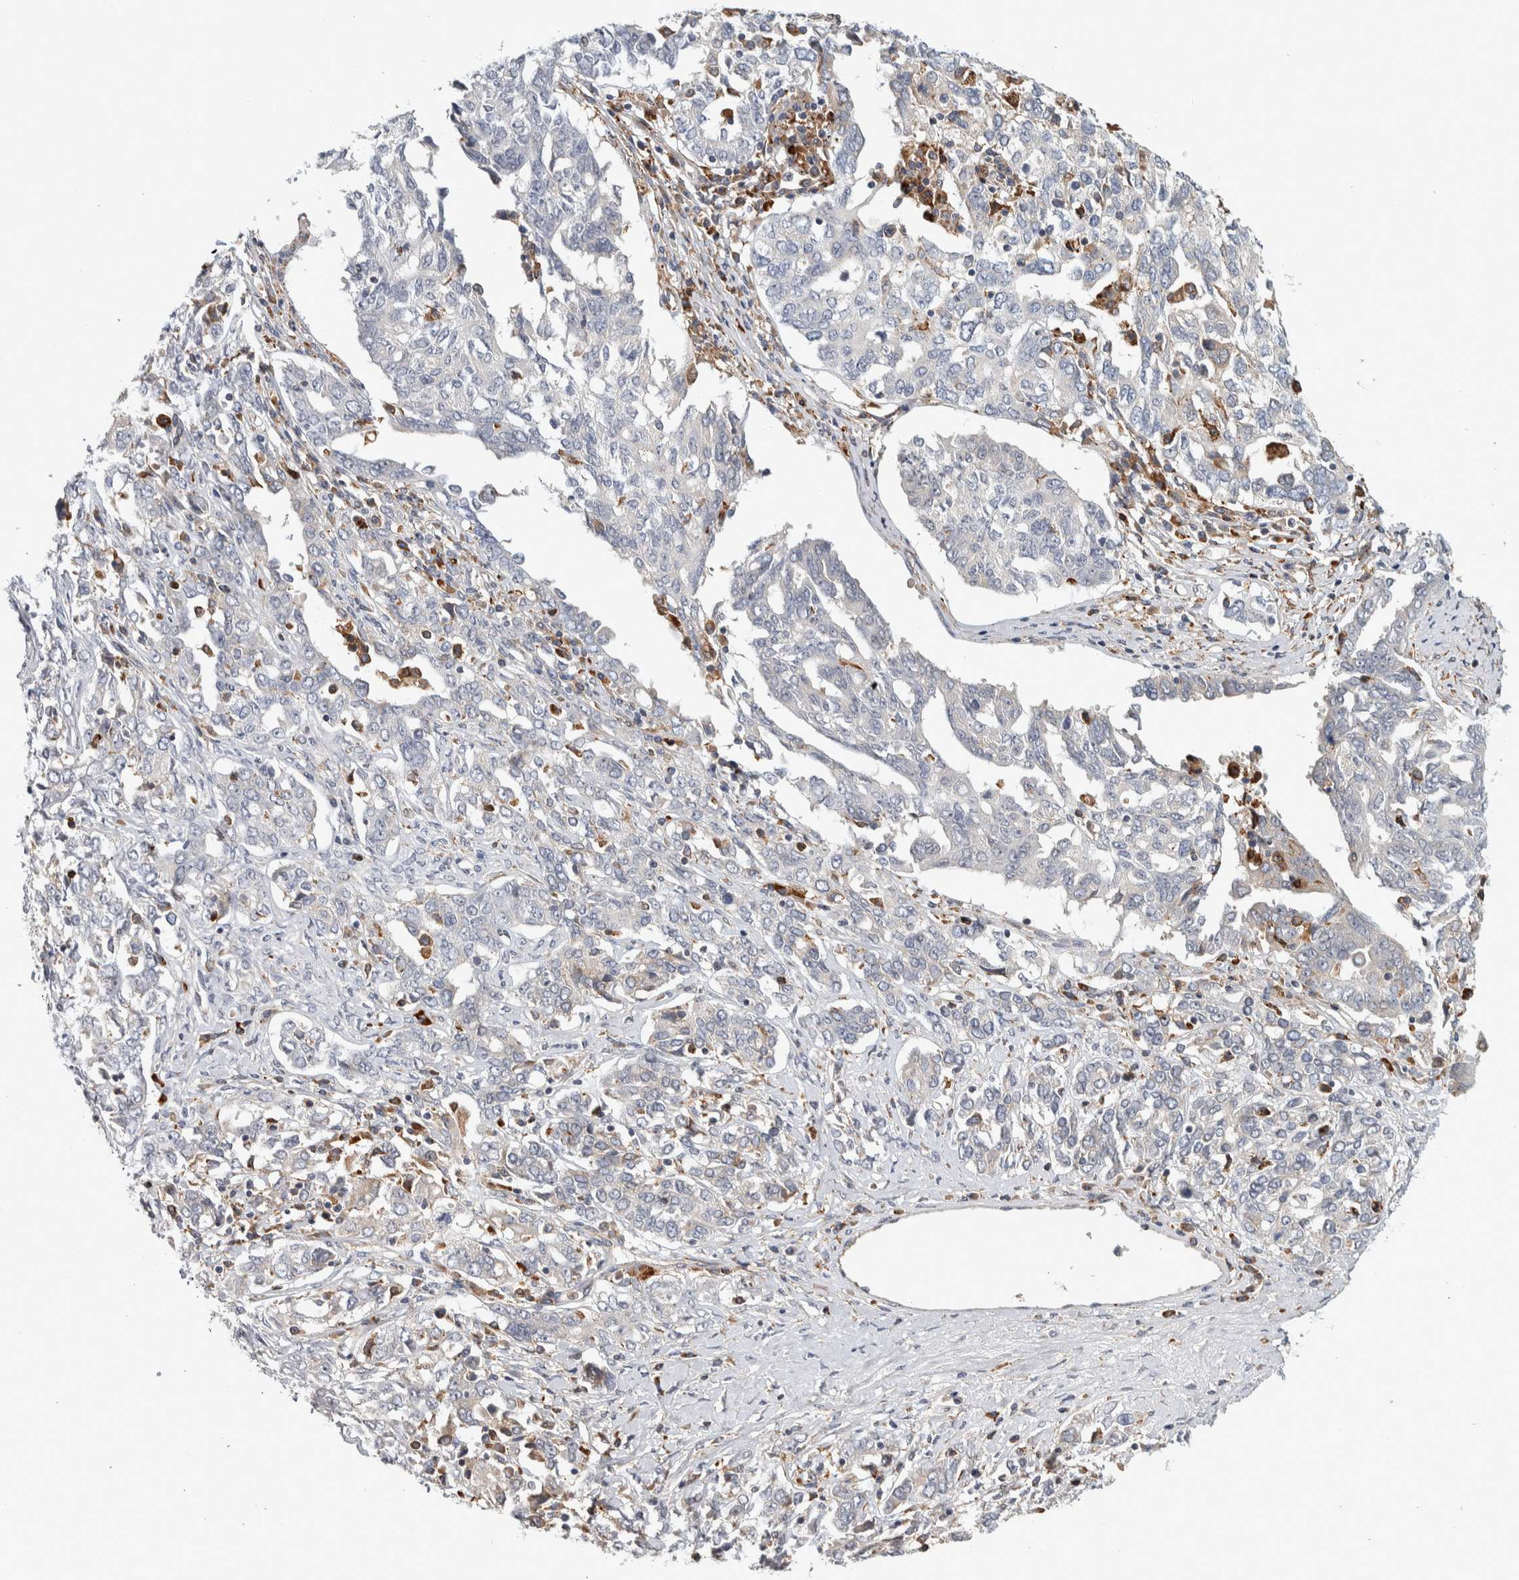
{"staining": {"intensity": "negative", "quantity": "none", "location": "none"}, "tissue": "ovarian cancer", "cell_type": "Tumor cells", "image_type": "cancer", "snomed": [{"axis": "morphology", "description": "Carcinoma, endometroid"}, {"axis": "topography", "description": "Ovary"}], "caption": "Immunohistochemical staining of human ovarian cancer displays no significant expression in tumor cells.", "gene": "ADPRM", "patient": {"sex": "female", "age": 62}}